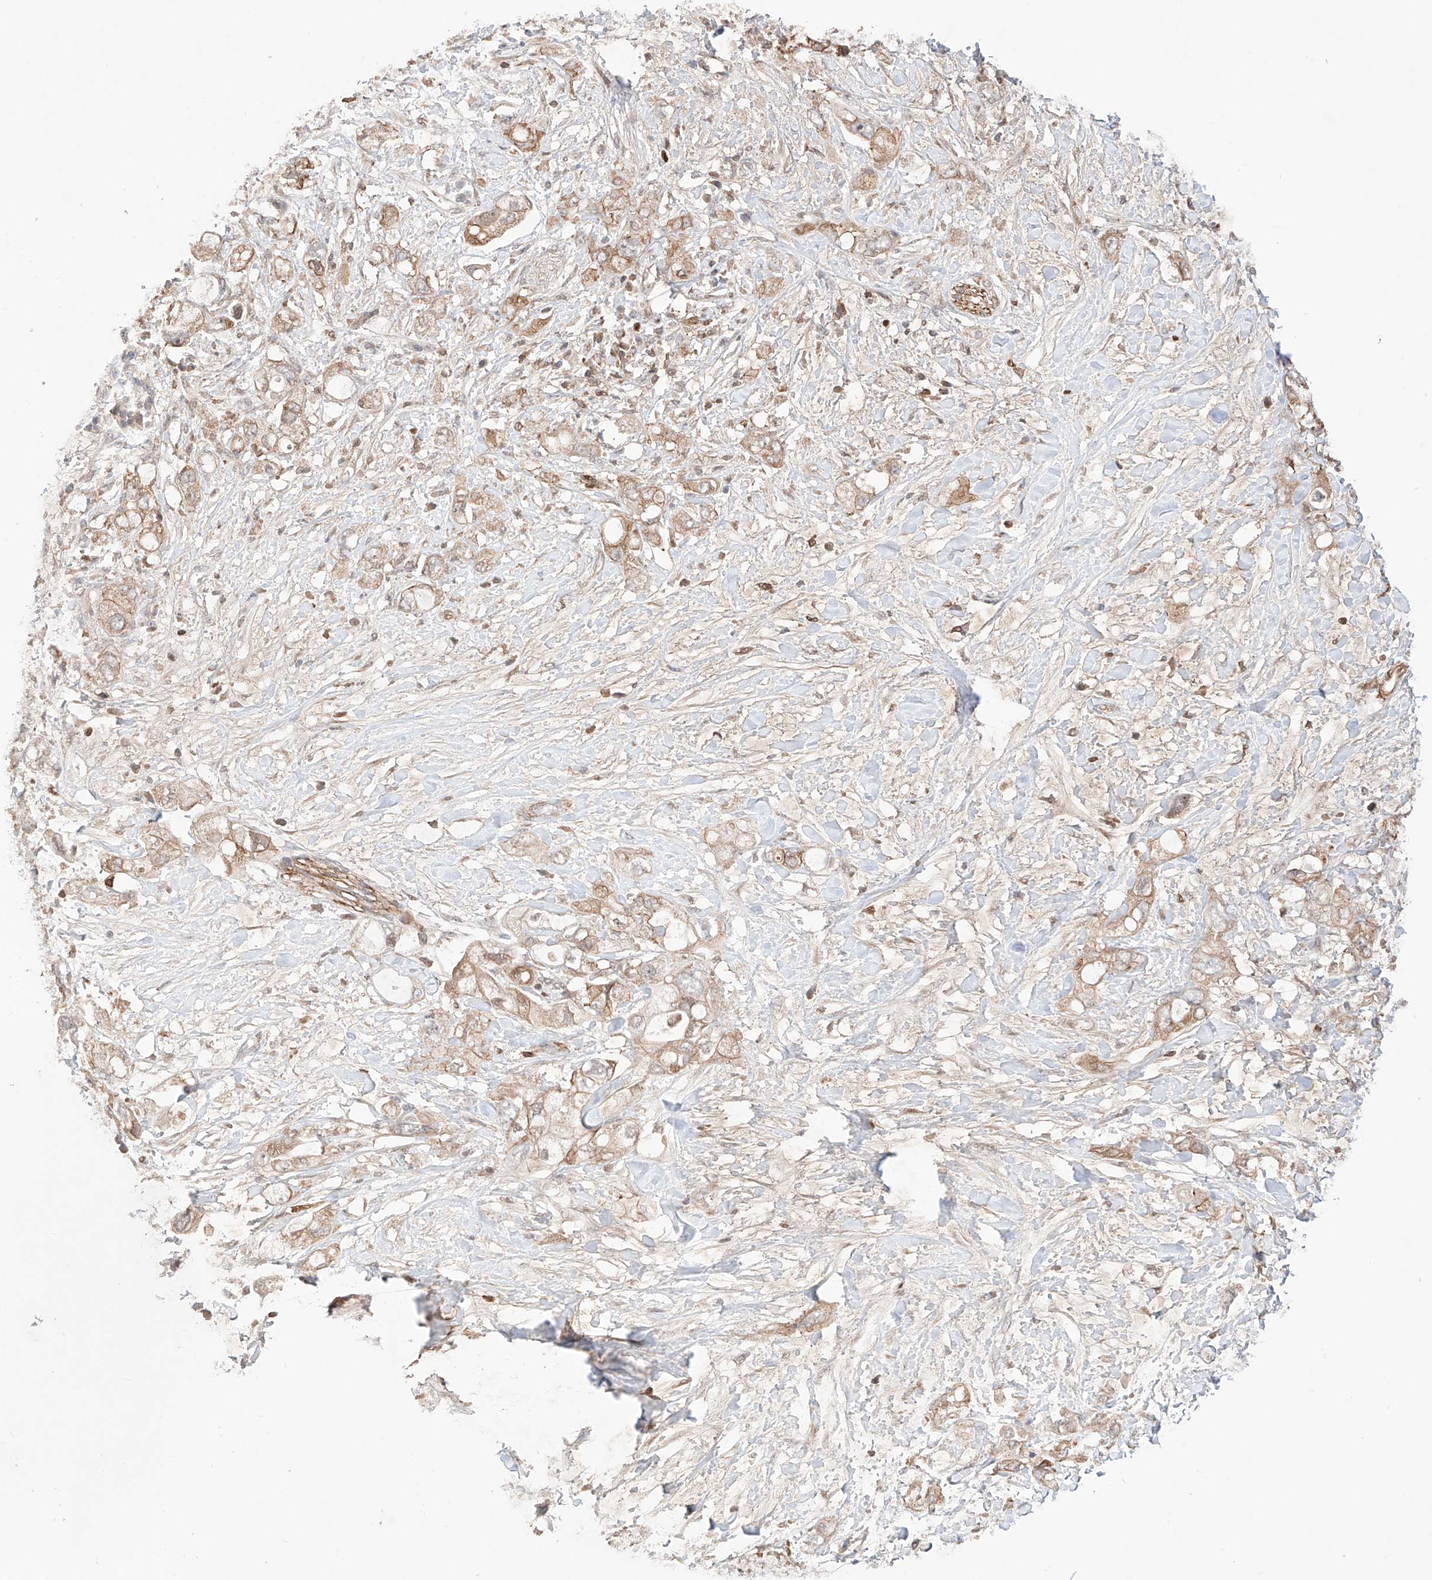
{"staining": {"intensity": "moderate", "quantity": ">75%", "location": "cytoplasmic/membranous"}, "tissue": "pancreatic cancer", "cell_type": "Tumor cells", "image_type": "cancer", "snomed": [{"axis": "morphology", "description": "Adenocarcinoma, NOS"}, {"axis": "topography", "description": "Pancreas"}], "caption": "An IHC image of tumor tissue is shown. Protein staining in brown shows moderate cytoplasmic/membranous positivity in adenocarcinoma (pancreatic) within tumor cells.", "gene": "IGSF22", "patient": {"sex": "female", "age": 56}}